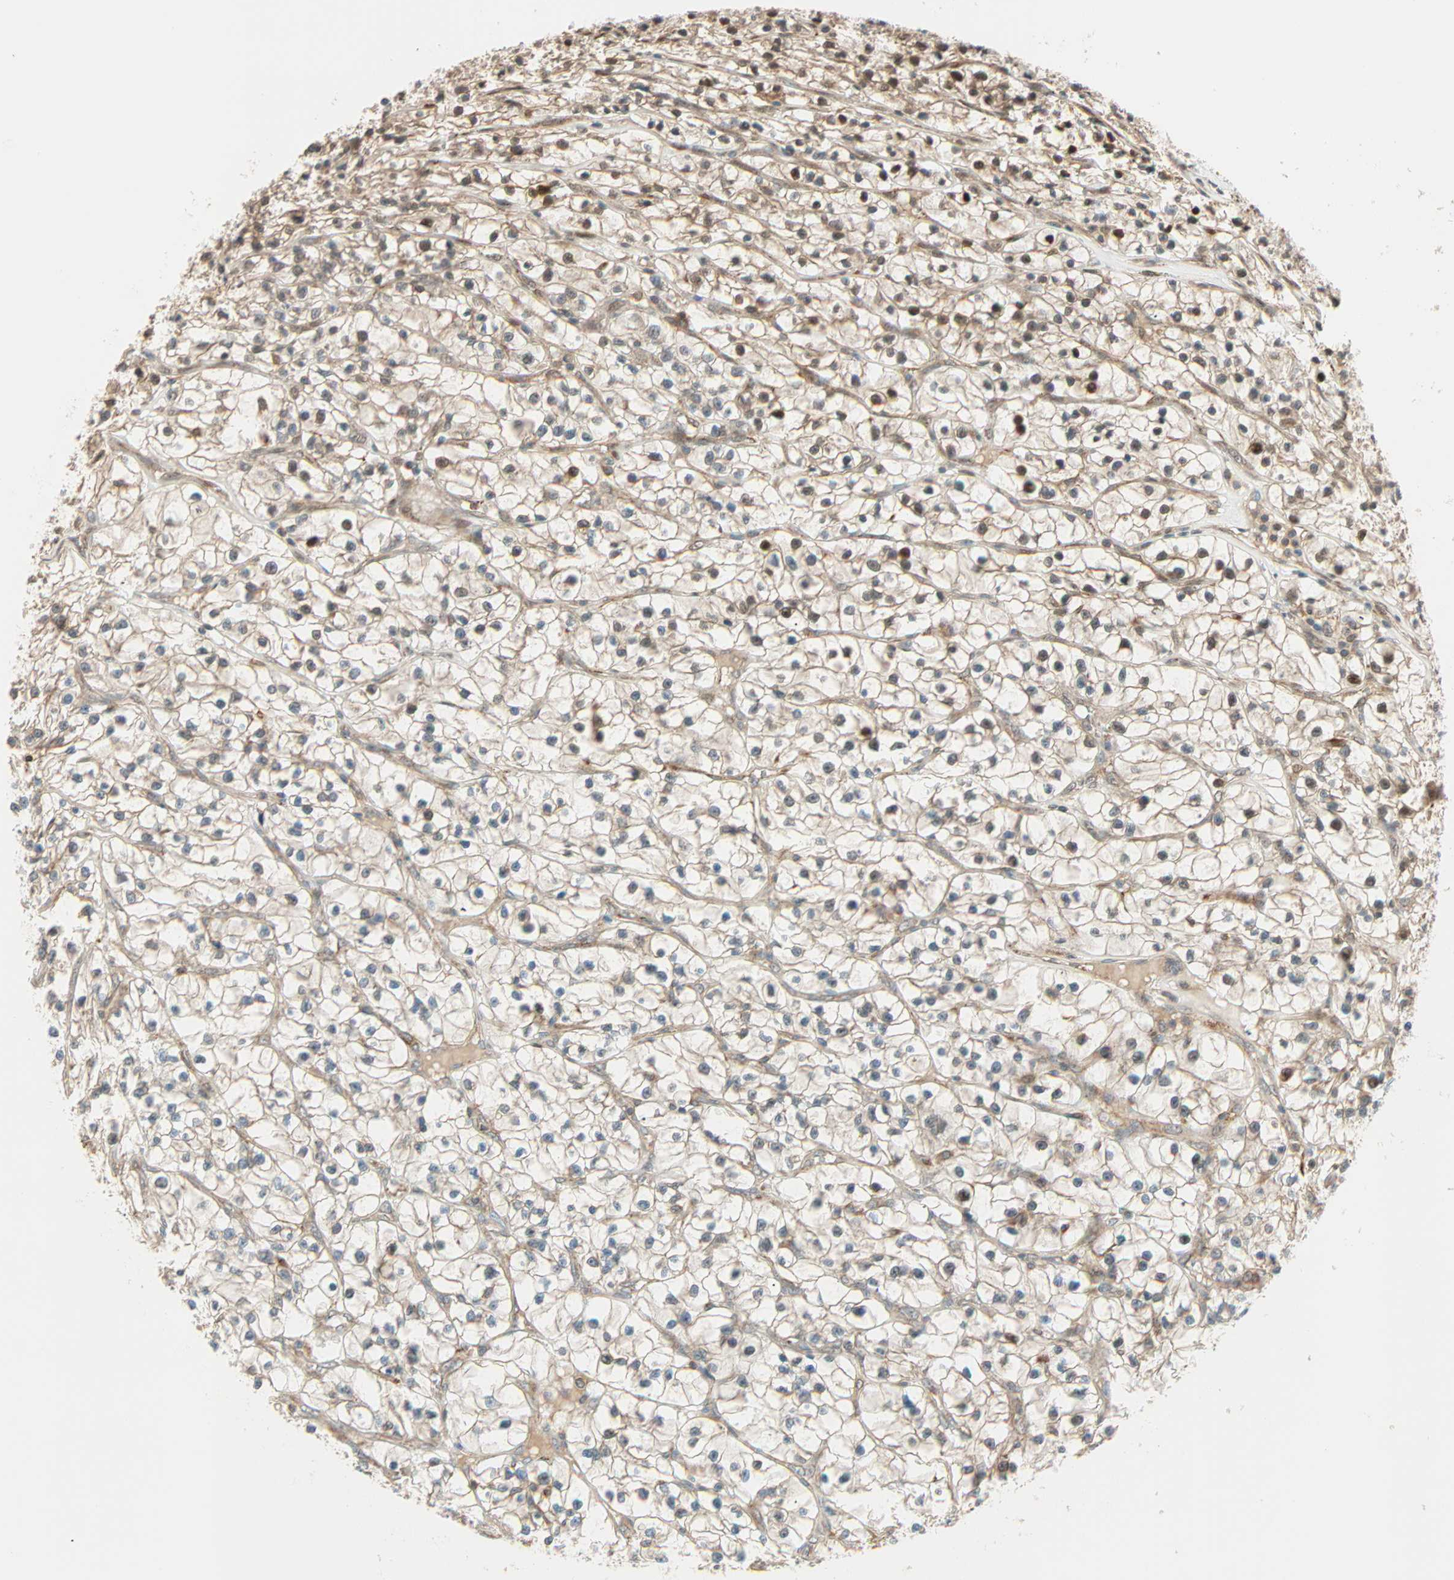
{"staining": {"intensity": "strong", "quantity": ">75%", "location": "cytoplasmic/membranous,nuclear"}, "tissue": "renal cancer", "cell_type": "Tumor cells", "image_type": "cancer", "snomed": [{"axis": "morphology", "description": "Adenocarcinoma, NOS"}, {"axis": "topography", "description": "Kidney"}], "caption": "Renal cancer (adenocarcinoma) tissue shows strong cytoplasmic/membranous and nuclear expression in approximately >75% of tumor cells (DAB (3,3'-diaminobenzidine) IHC with brightfield microscopy, high magnification).", "gene": "PNPLA6", "patient": {"sex": "female", "age": 57}}